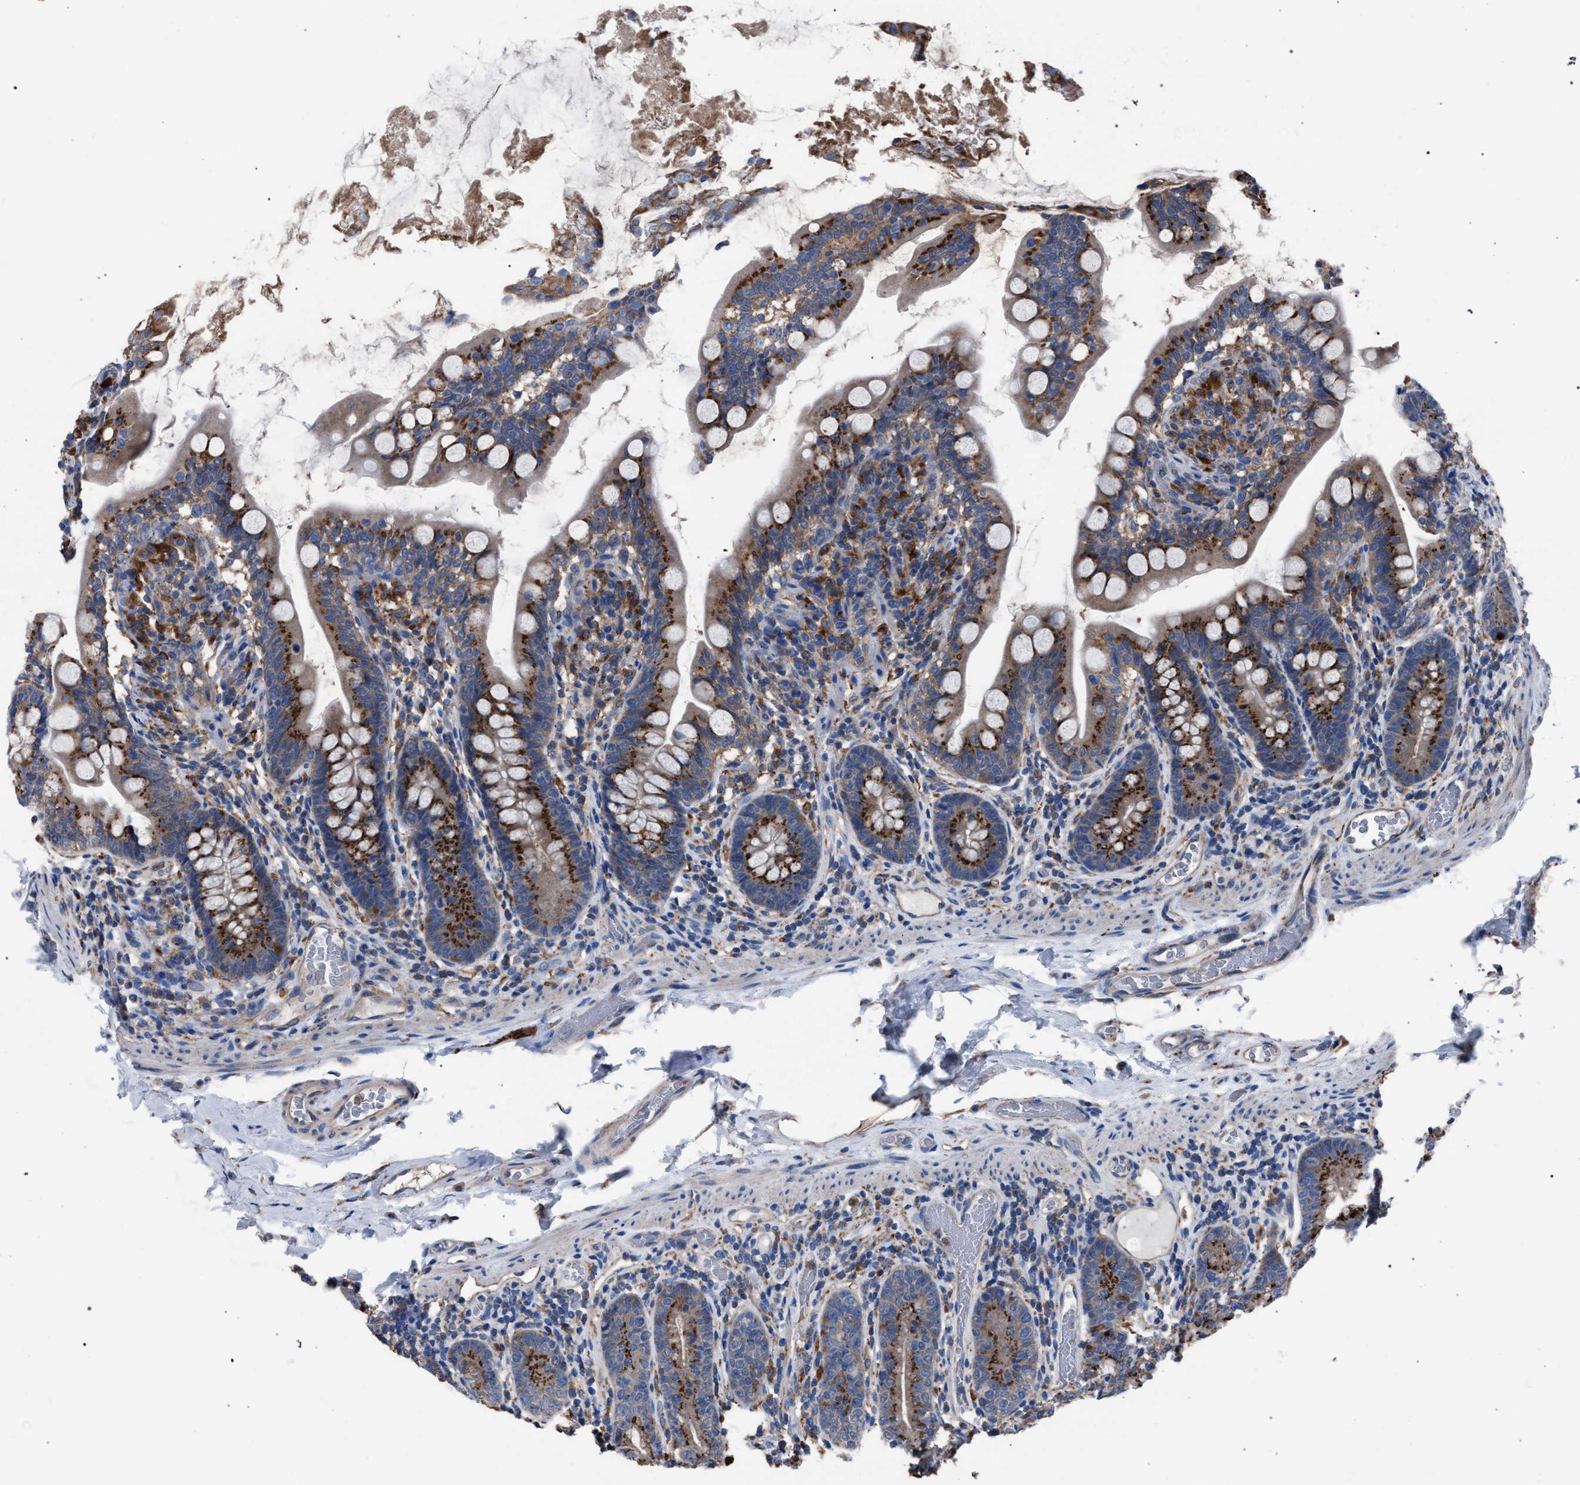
{"staining": {"intensity": "strong", "quantity": "25%-75%", "location": "cytoplasmic/membranous"}, "tissue": "small intestine", "cell_type": "Glandular cells", "image_type": "normal", "snomed": [{"axis": "morphology", "description": "Normal tissue, NOS"}, {"axis": "topography", "description": "Small intestine"}], "caption": "Protein analysis of unremarkable small intestine displays strong cytoplasmic/membranous positivity in about 25%-75% of glandular cells. Using DAB (3,3'-diaminobenzidine) (brown) and hematoxylin (blue) stains, captured at high magnification using brightfield microscopy.", "gene": "ATP6V0A1", "patient": {"sex": "female", "age": 56}}